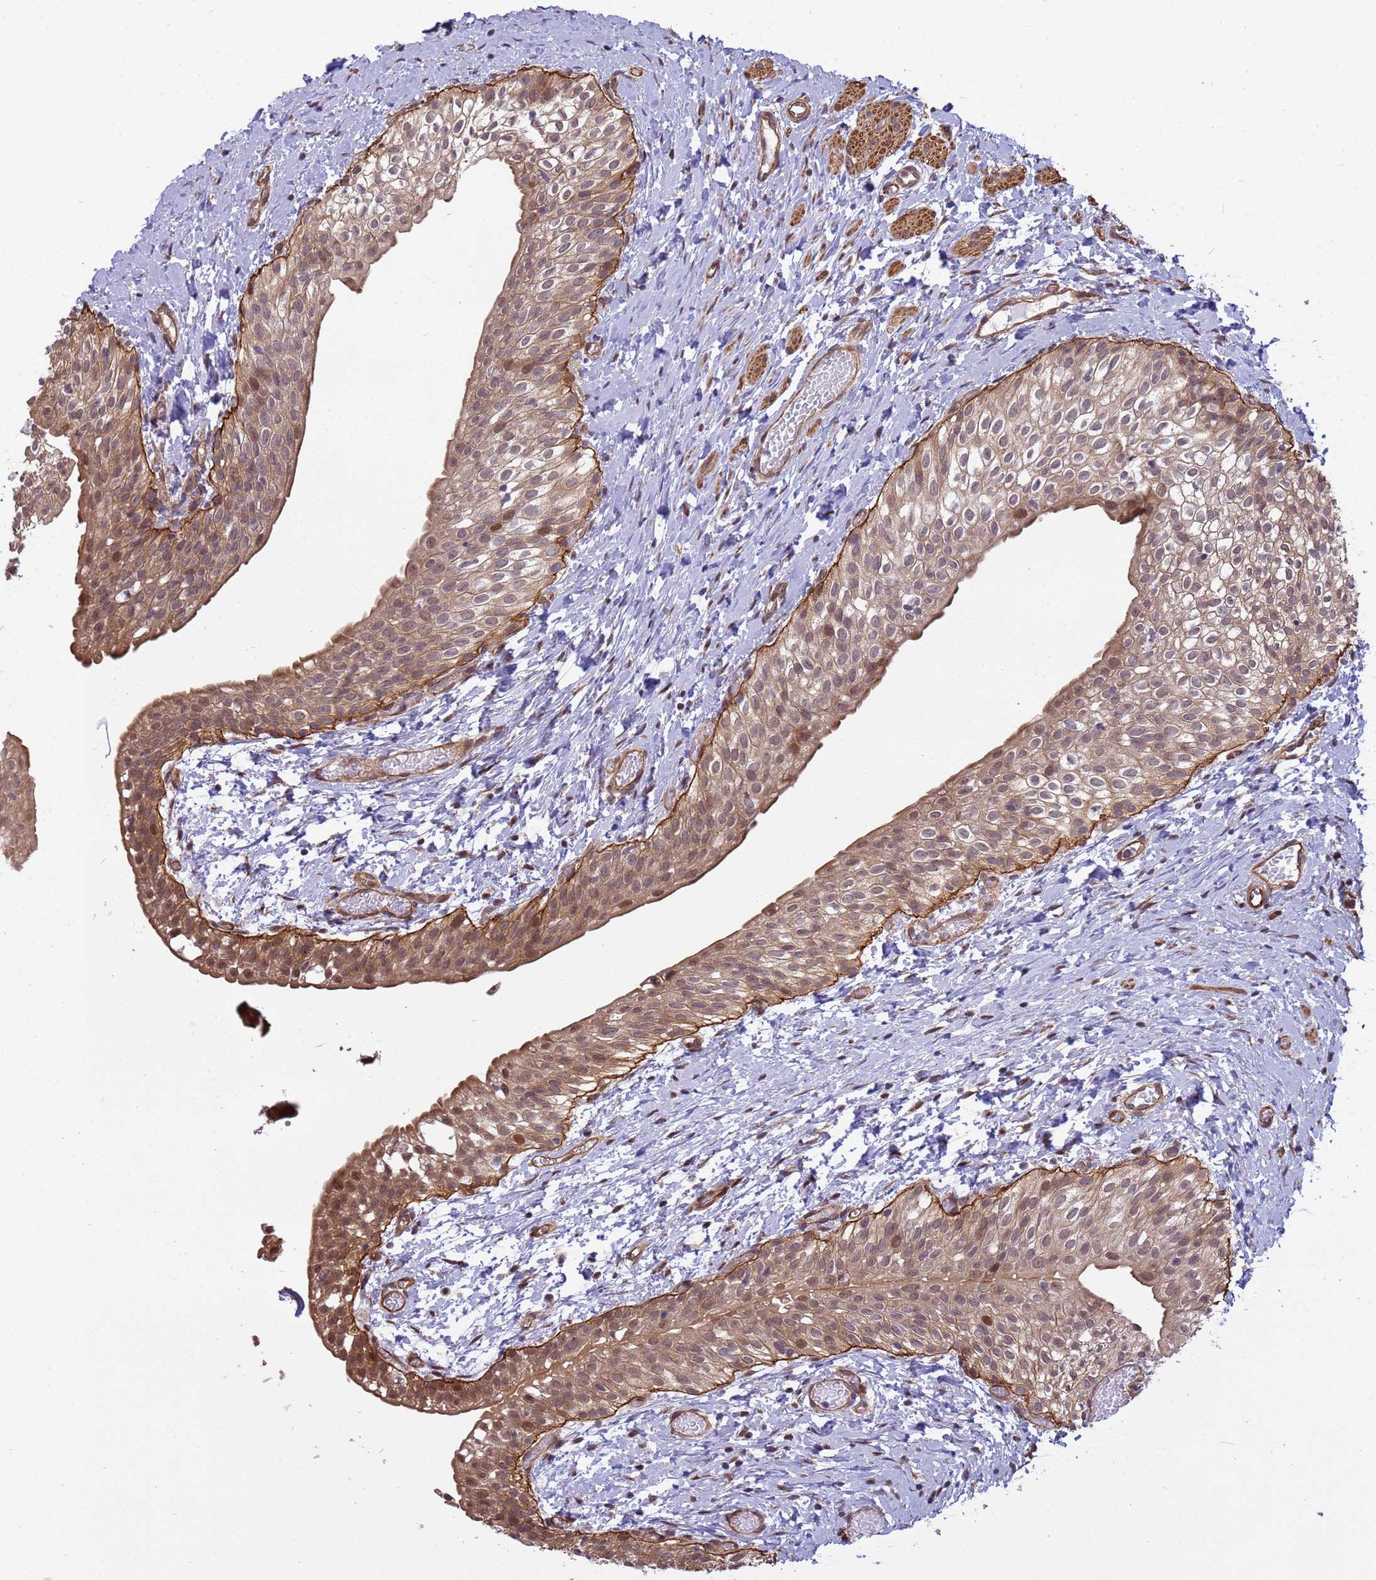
{"staining": {"intensity": "moderate", "quantity": ">75%", "location": "cytoplasmic/membranous,nuclear"}, "tissue": "urinary bladder", "cell_type": "Urothelial cells", "image_type": "normal", "snomed": [{"axis": "morphology", "description": "Normal tissue, NOS"}, {"axis": "topography", "description": "Urinary bladder"}], "caption": "Moderate cytoplasmic/membranous,nuclear expression for a protein is seen in approximately >75% of urothelial cells of unremarkable urinary bladder using IHC.", "gene": "ITGB4", "patient": {"sex": "male", "age": 1}}